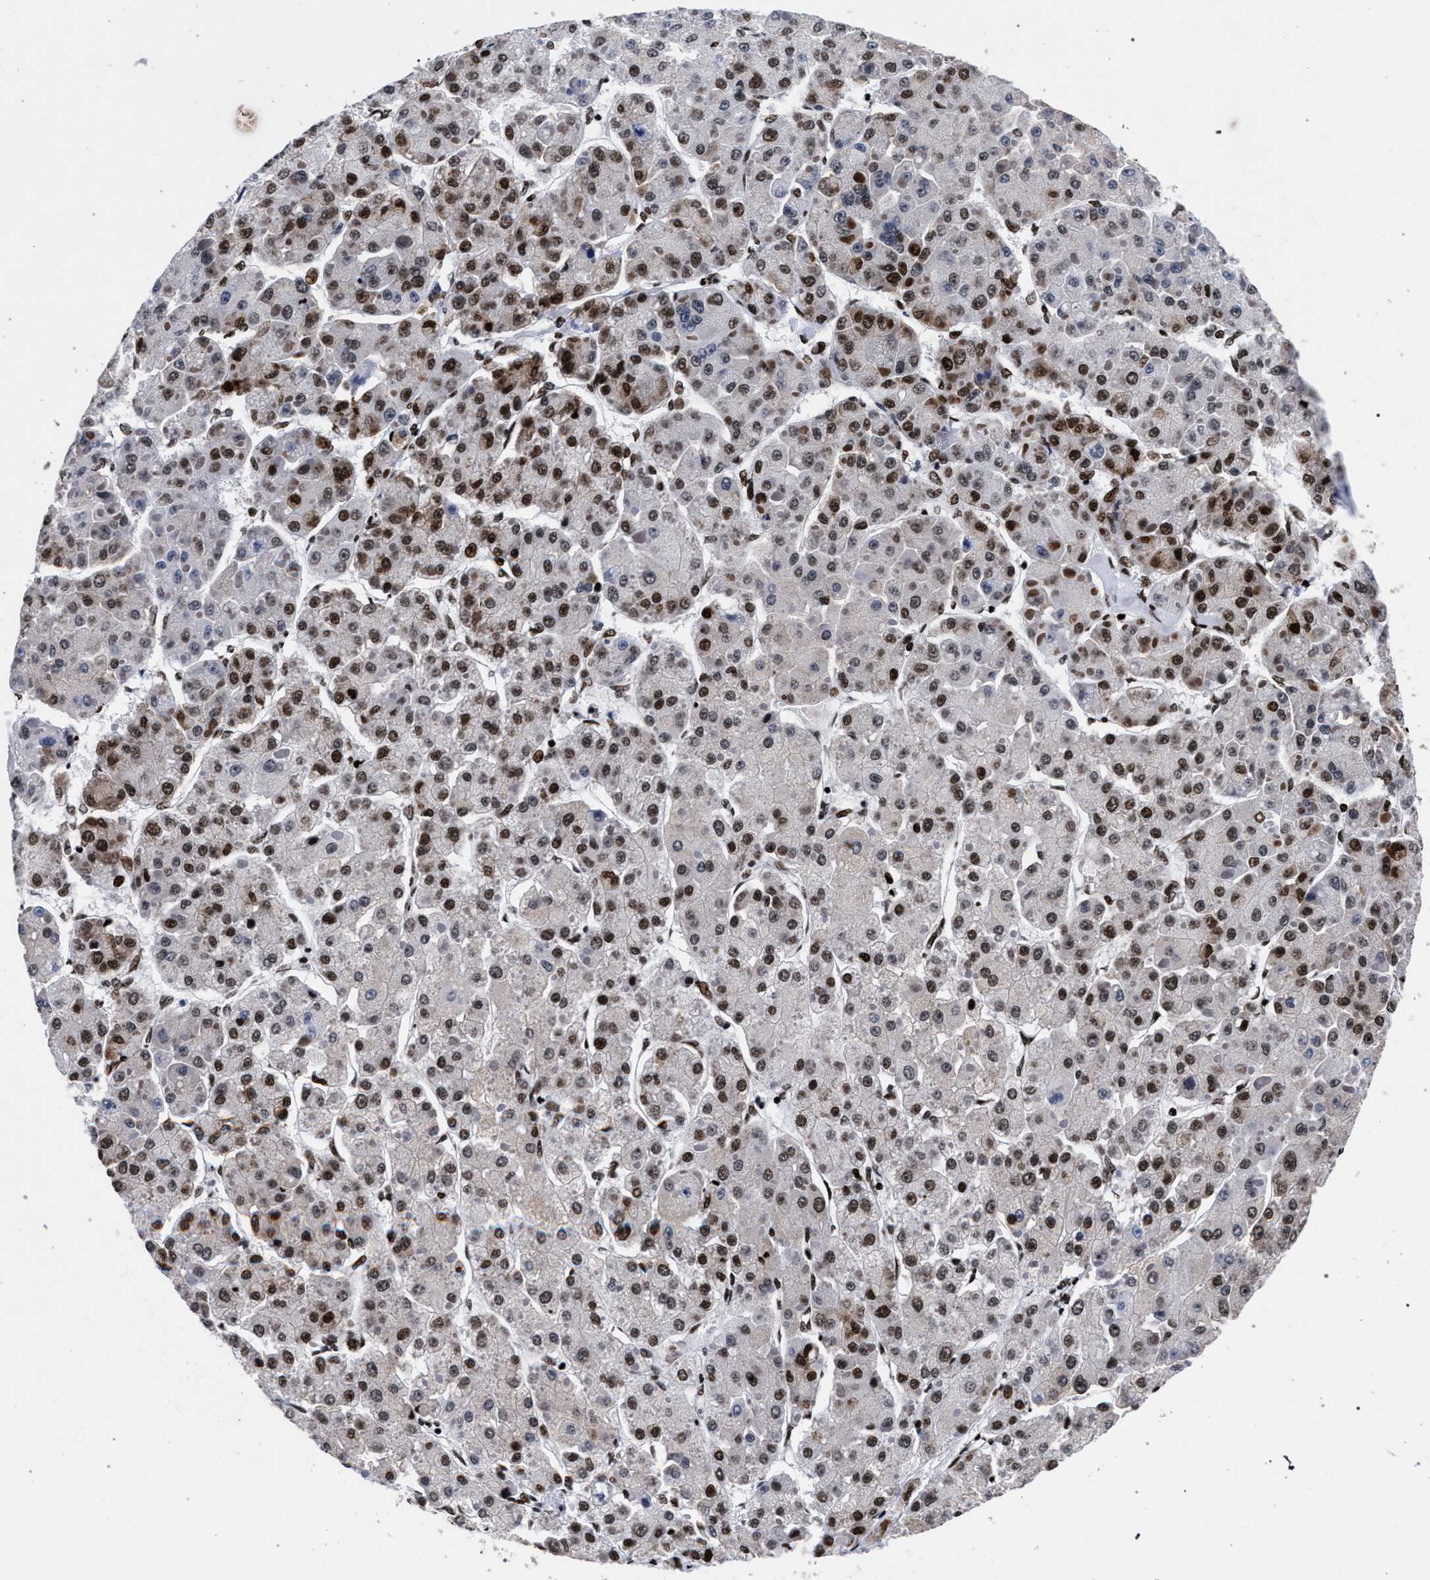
{"staining": {"intensity": "moderate", "quantity": ">75%", "location": "nuclear"}, "tissue": "liver cancer", "cell_type": "Tumor cells", "image_type": "cancer", "snomed": [{"axis": "morphology", "description": "Carcinoma, Hepatocellular, NOS"}, {"axis": "topography", "description": "Liver"}], "caption": "A high-resolution image shows immunohistochemistry staining of hepatocellular carcinoma (liver), which displays moderate nuclear positivity in about >75% of tumor cells.", "gene": "HNRNPA1", "patient": {"sex": "female", "age": 73}}